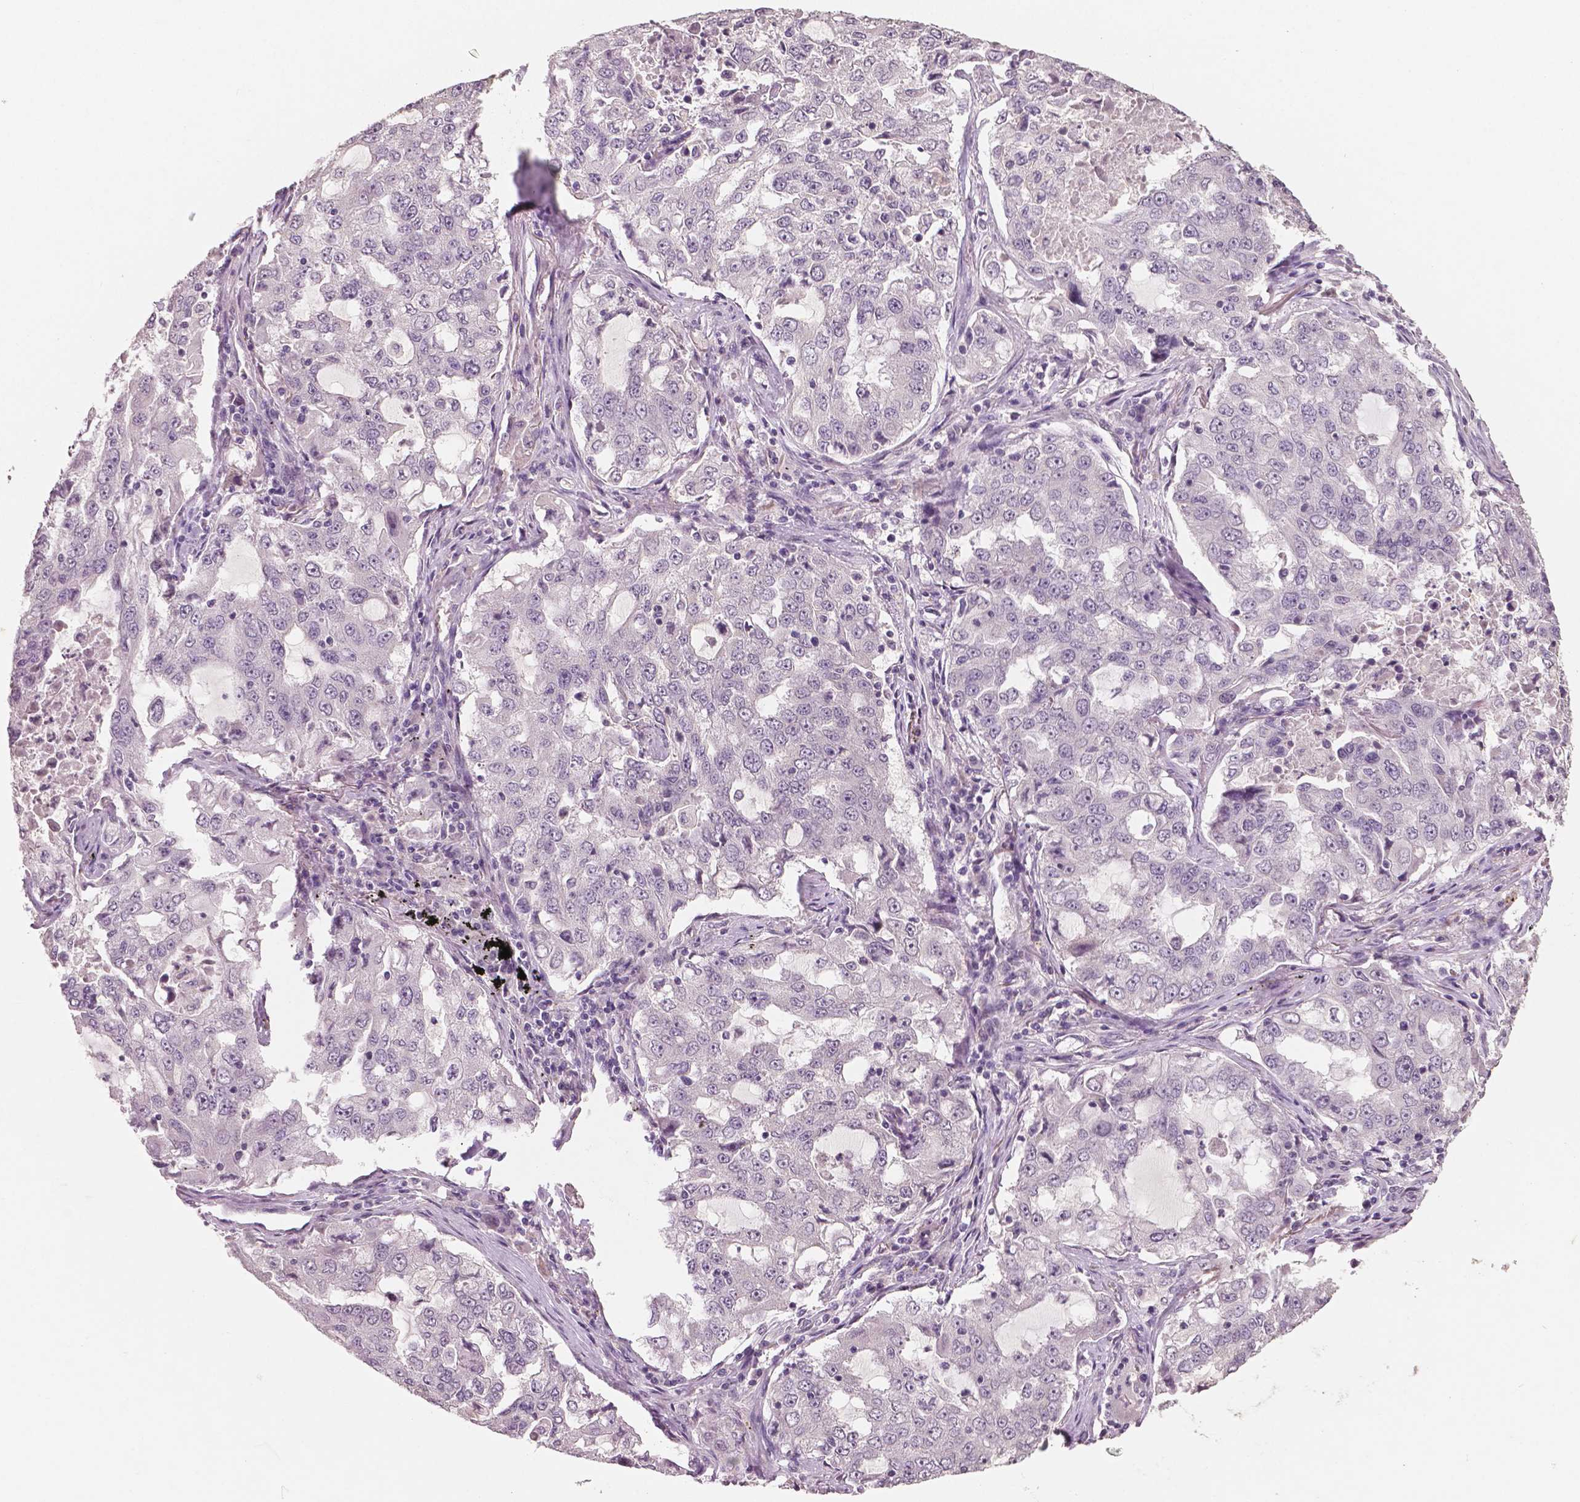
{"staining": {"intensity": "negative", "quantity": "none", "location": "none"}, "tissue": "lung cancer", "cell_type": "Tumor cells", "image_type": "cancer", "snomed": [{"axis": "morphology", "description": "Adenocarcinoma, NOS"}, {"axis": "topography", "description": "Lung"}], "caption": "Protein analysis of lung adenocarcinoma displays no significant positivity in tumor cells.", "gene": "RNASE7", "patient": {"sex": "female", "age": 61}}